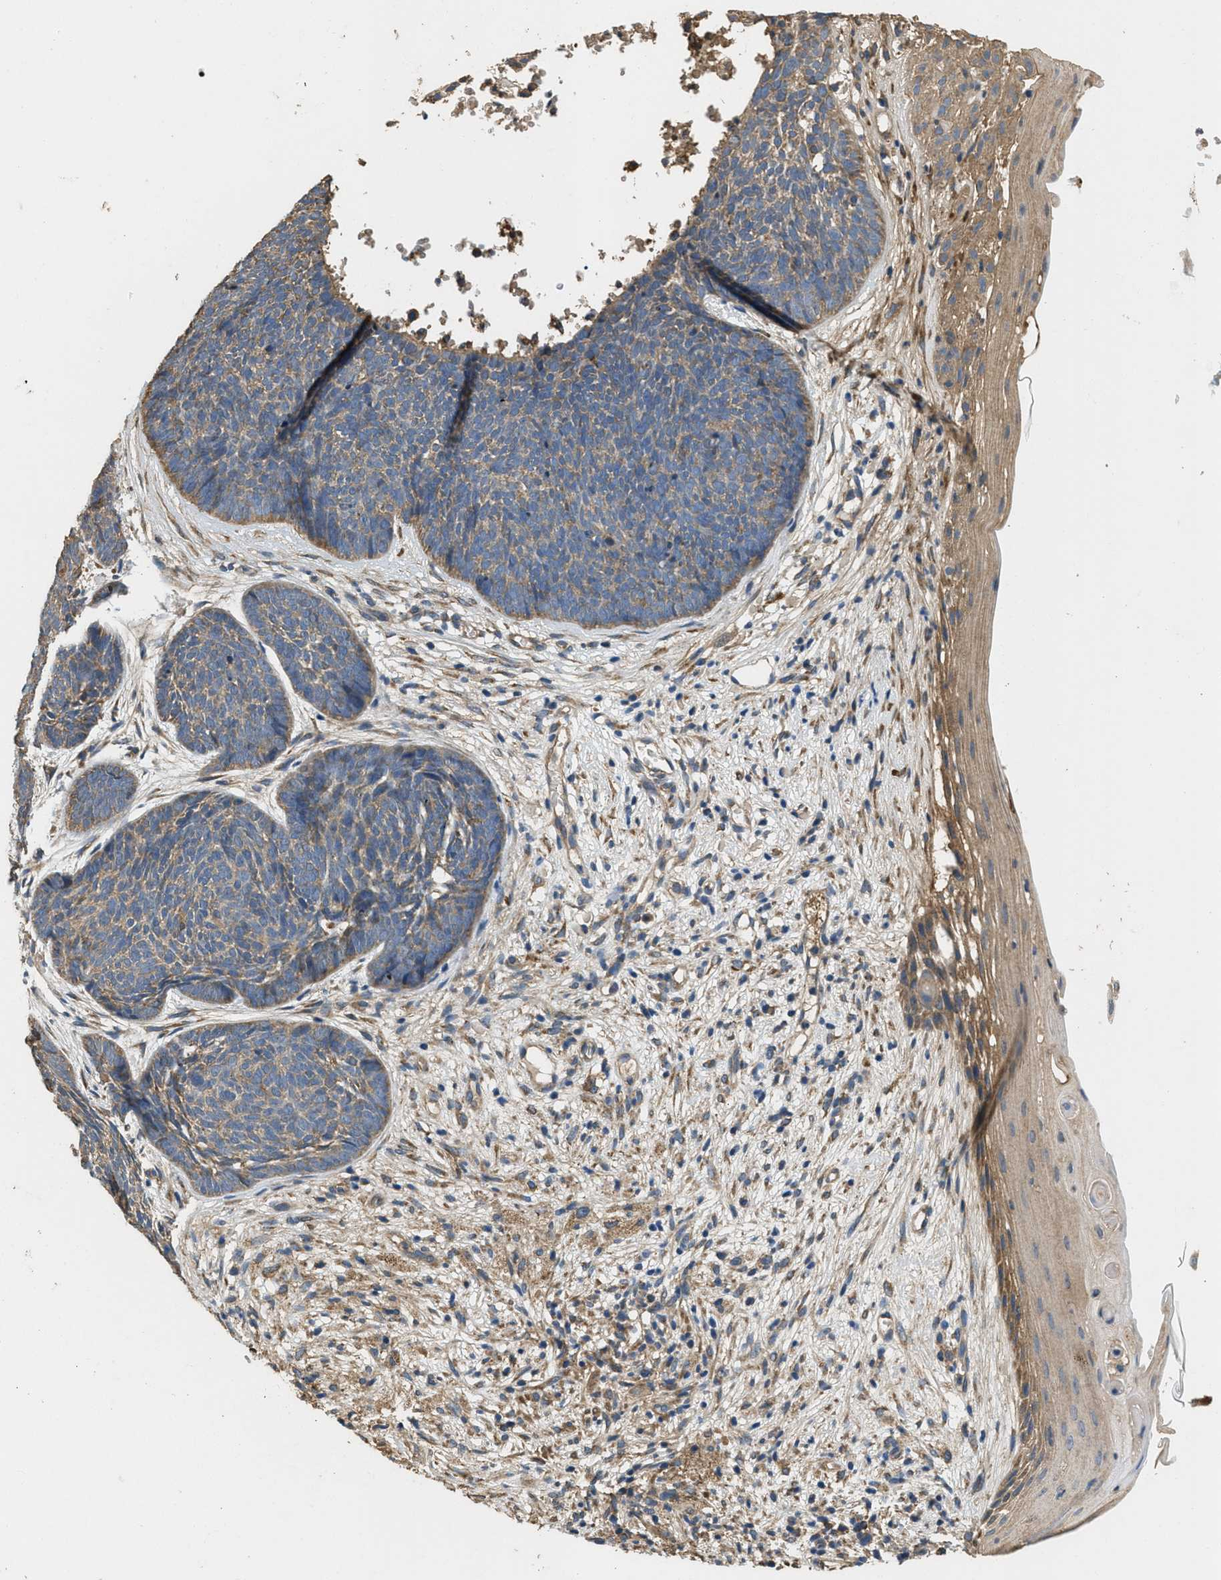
{"staining": {"intensity": "moderate", "quantity": ">75%", "location": "cytoplasmic/membranous"}, "tissue": "skin cancer", "cell_type": "Tumor cells", "image_type": "cancer", "snomed": [{"axis": "morphology", "description": "Basal cell carcinoma"}, {"axis": "topography", "description": "Skin"}], "caption": "Approximately >75% of tumor cells in human skin cancer demonstrate moderate cytoplasmic/membranous protein staining as visualized by brown immunohistochemical staining.", "gene": "THBS2", "patient": {"sex": "female", "age": 70}}